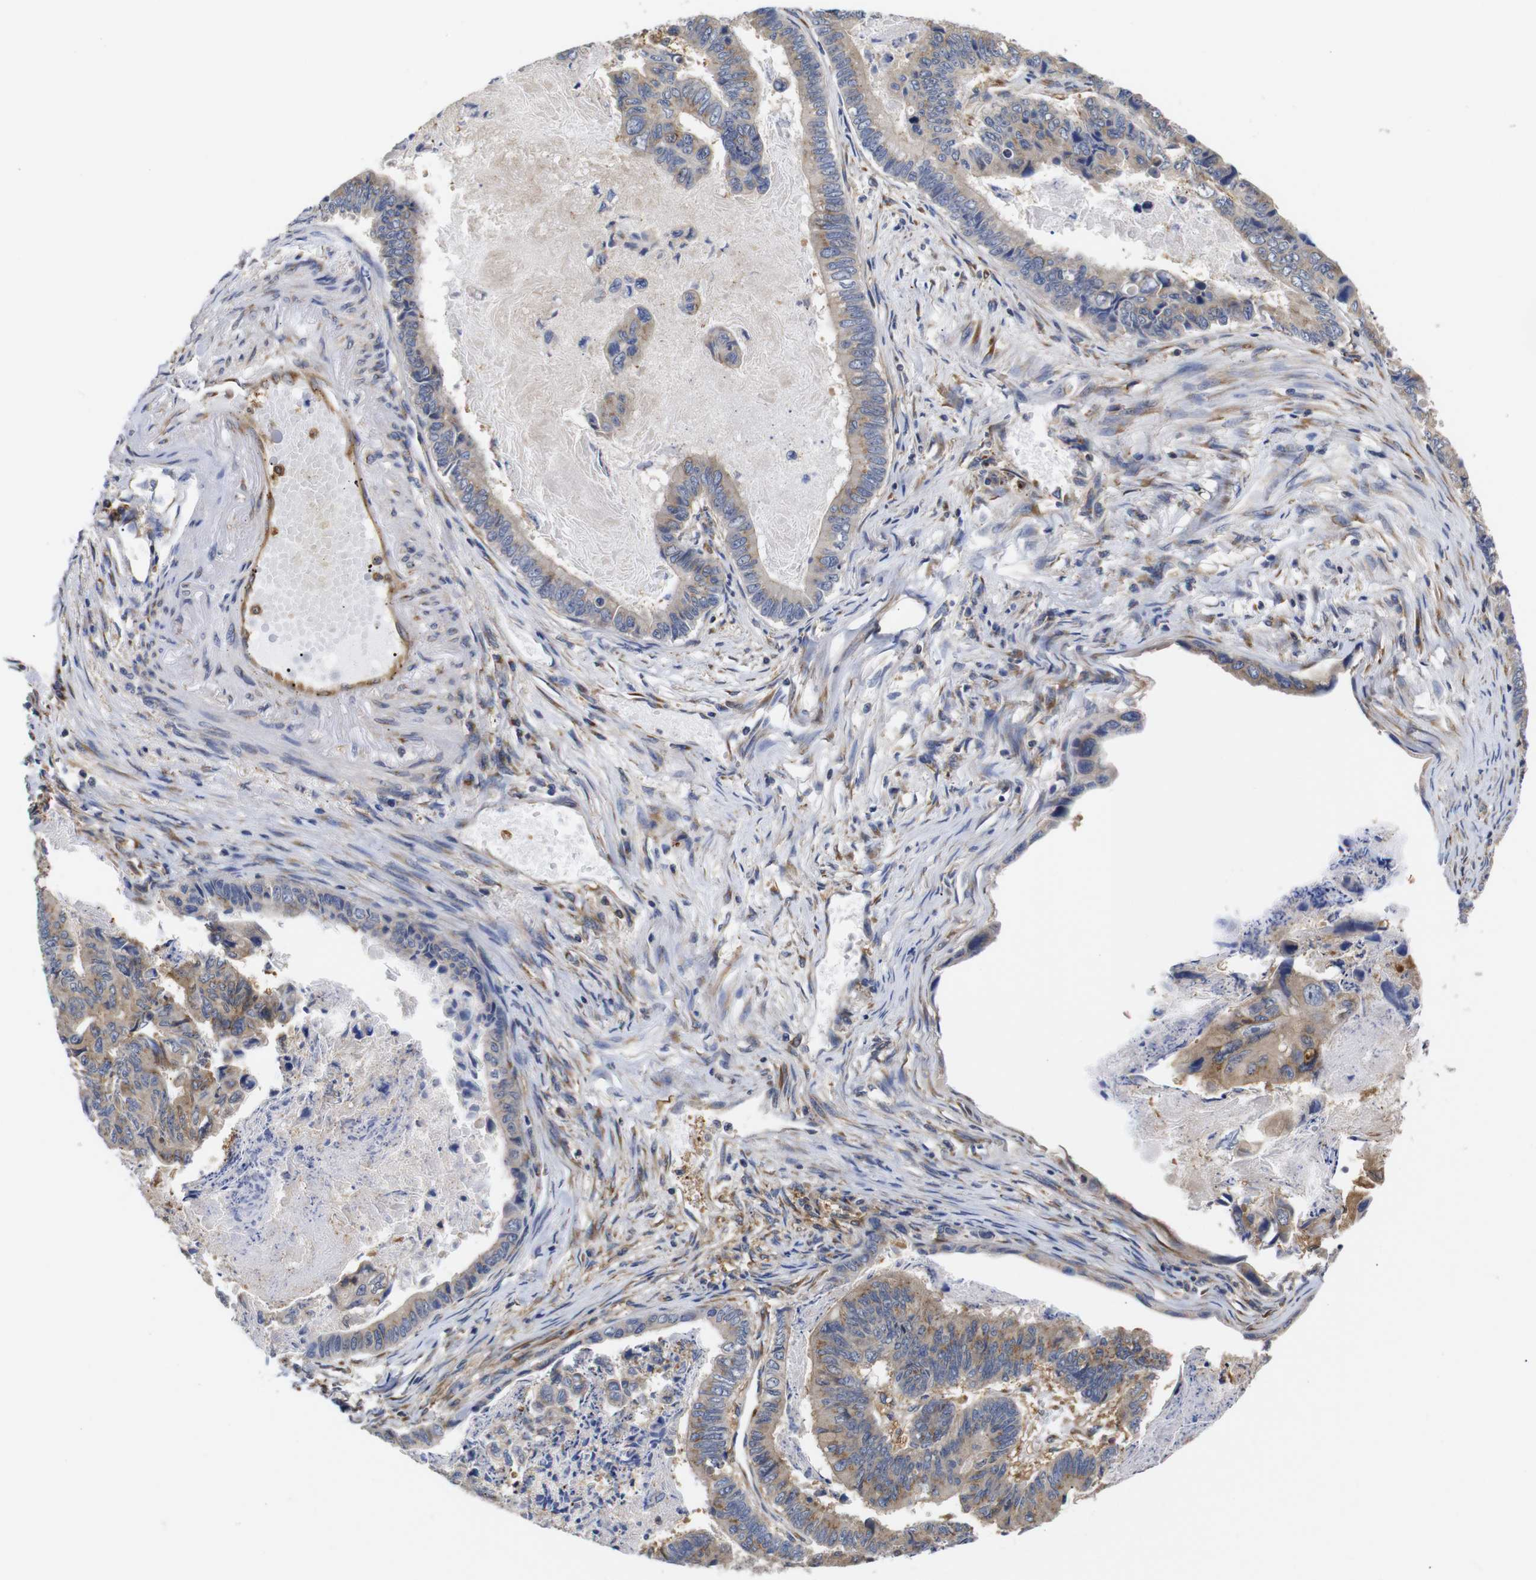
{"staining": {"intensity": "weak", "quantity": ">75%", "location": "cytoplasmic/membranous"}, "tissue": "stomach cancer", "cell_type": "Tumor cells", "image_type": "cancer", "snomed": [{"axis": "morphology", "description": "Adenocarcinoma, NOS"}, {"axis": "topography", "description": "Stomach, lower"}], "caption": "Human stomach cancer stained for a protein (brown) reveals weak cytoplasmic/membranous positive expression in about >75% of tumor cells.", "gene": "LRRCC1", "patient": {"sex": "male", "age": 77}}